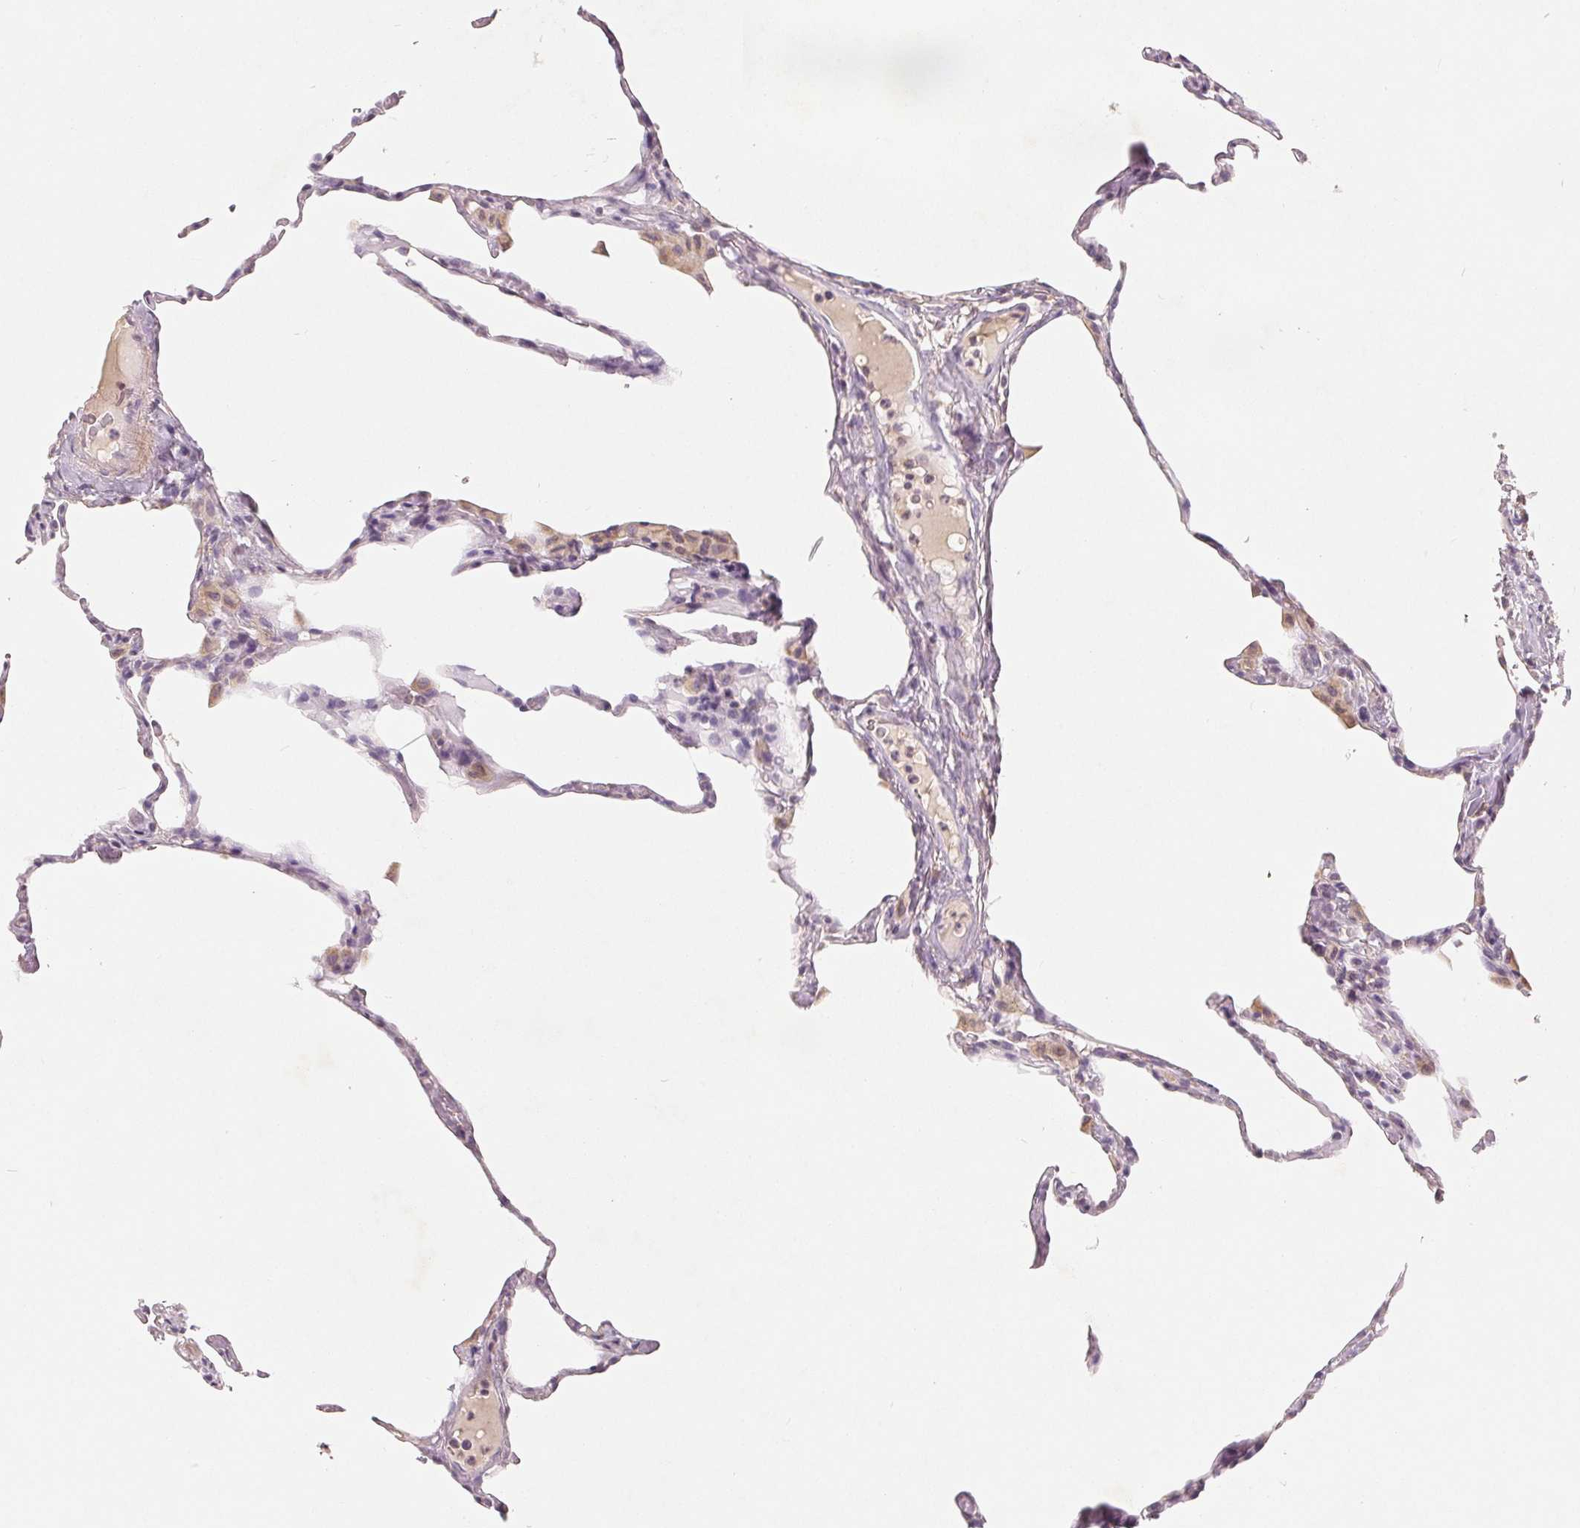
{"staining": {"intensity": "negative", "quantity": "none", "location": "none"}, "tissue": "lung", "cell_type": "Alveolar cells", "image_type": "normal", "snomed": [{"axis": "morphology", "description": "Normal tissue, NOS"}, {"axis": "topography", "description": "Lung"}], "caption": "The photomicrograph demonstrates no staining of alveolar cells in benign lung.", "gene": "GHITM", "patient": {"sex": "male", "age": 65}}